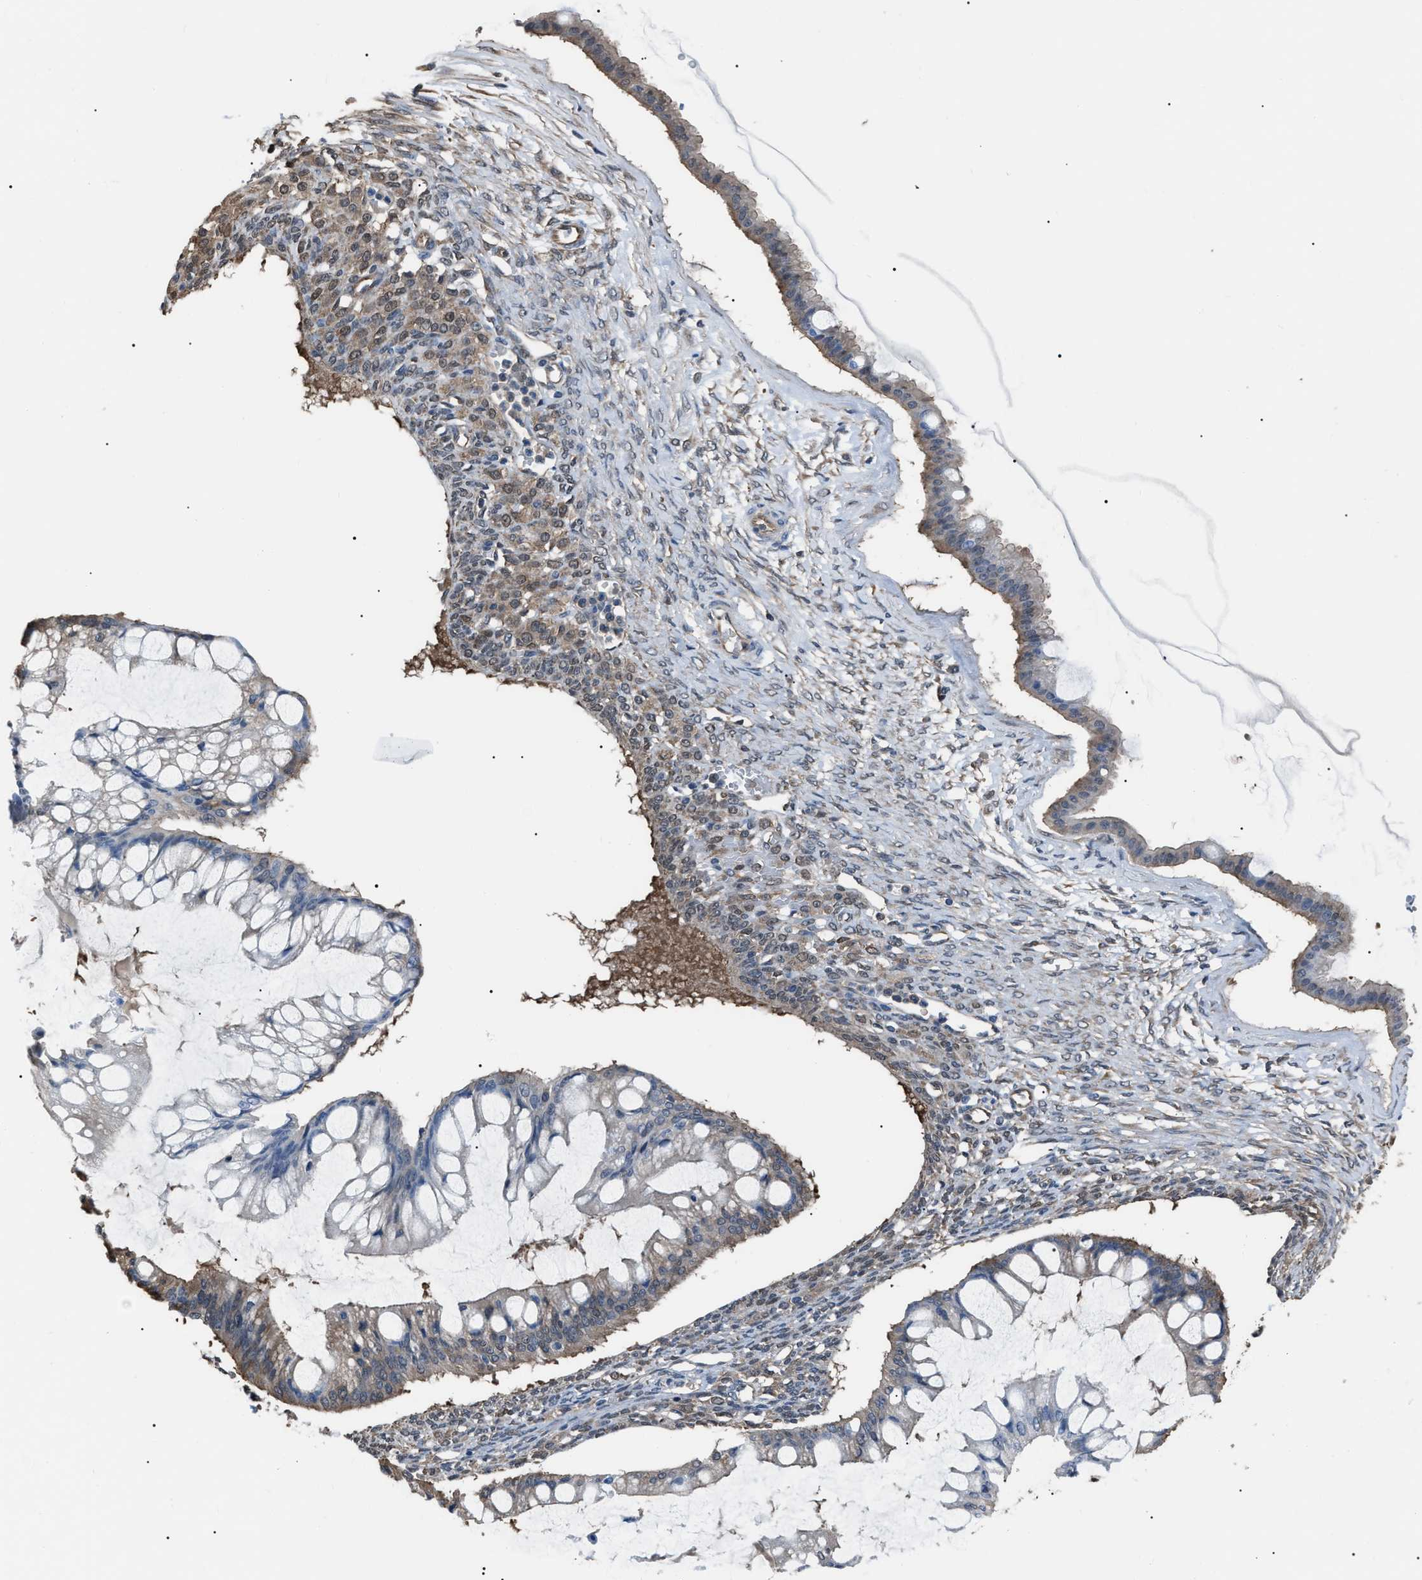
{"staining": {"intensity": "weak", "quantity": "25%-75%", "location": "cytoplasmic/membranous"}, "tissue": "ovarian cancer", "cell_type": "Tumor cells", "image_type": "cancer", "snomed": [{"axis": "morphology", "description": "Cystadenocarcinoma, mucinous, NOS"}, {"axis": "topography", "description": "Ovary"}], "caption": "Immunohistochemistry (IHC) of human ovarian cancer (mucinous cystadenocarcinoma) shows low levels of weak cytoplasmic/membranous expression in about 25%-75% of tumor cells.", "gene": "PDCD5", "patient": {"sex": "female", "age": 73}}